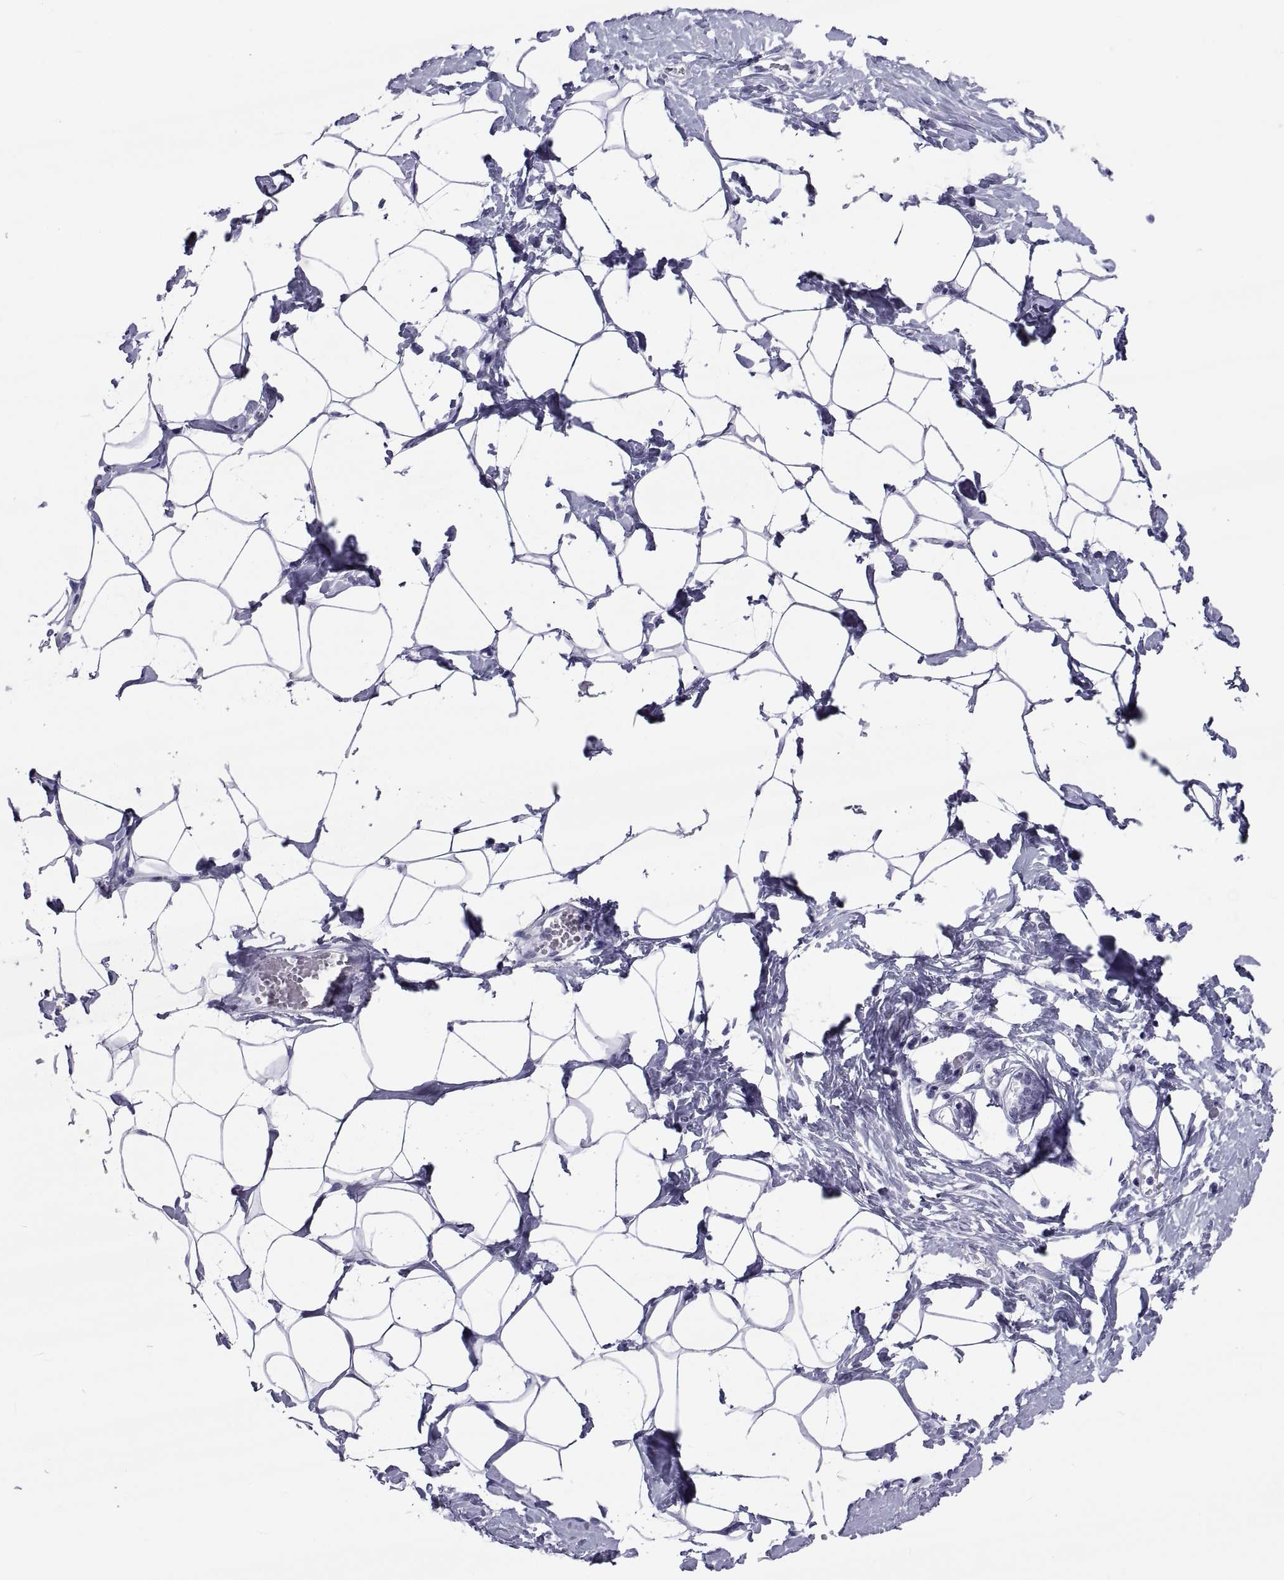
{"staining": {"intensity": "negative", "quantity": "none", "location": "none"}, "tissue": "breast", "cell_type": "Adipocytes", "image_type": "normal", "snomed": [{"axis": "morphology", "description": "Normal tissue, NOS"}, {"axis": "morphology", "description": "Lobular carcinoma, in situ"}, {"axis": "topography", "description": "Breast"}], "caption": "IHC of benign breast displays no positivity in adipocytes.", "gene": "NPTX2", "patient": {"sex": "female", "age": 35}}